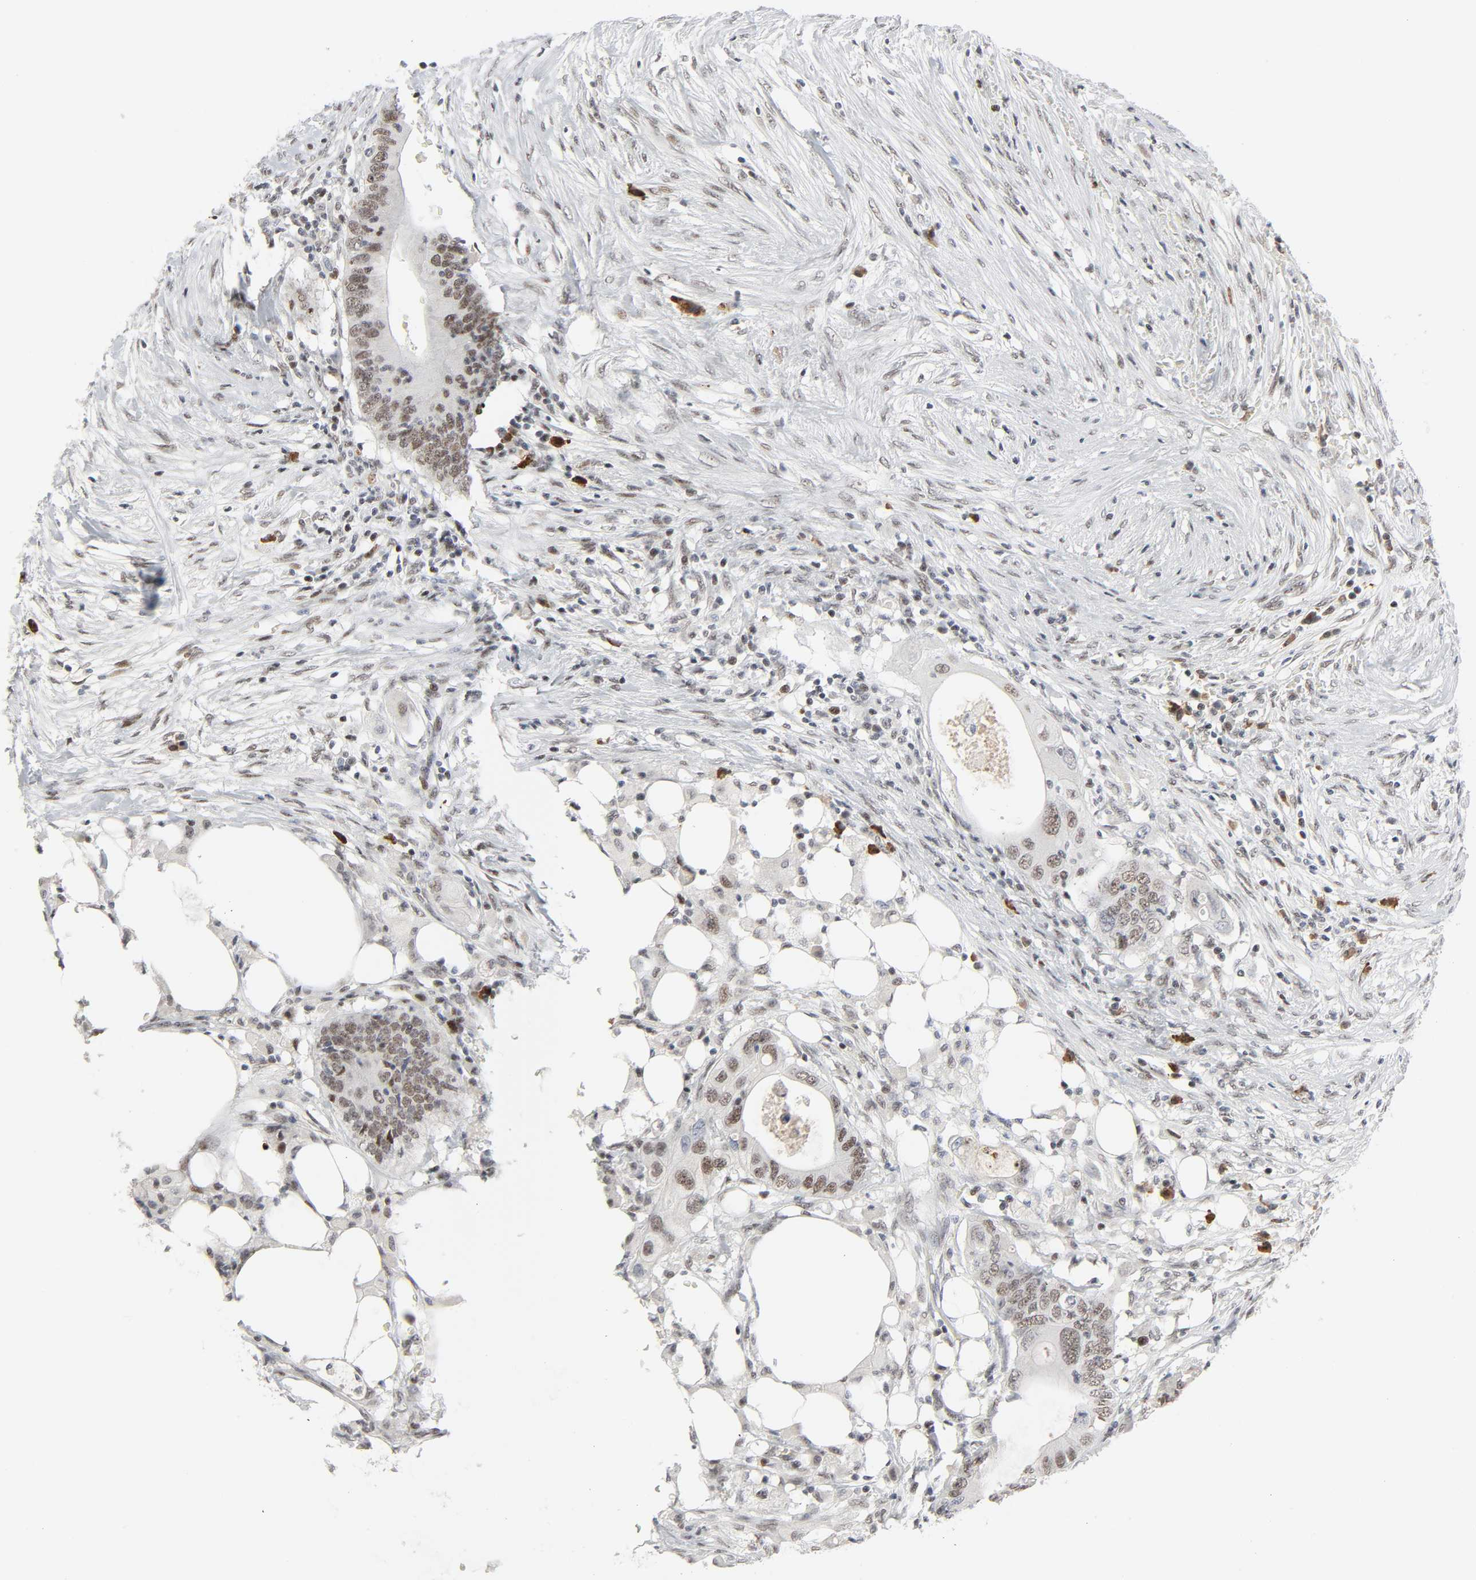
{"staining": {"intensity": "moderate", "quantity": ">75%", "location": "nuclear"}, "tissue": "colorectal cancer", "cell_type": "Tumor cells", "image_type": "cancer", "snomed": [{"axis": "morphology", "description": "Adenocarcinoma, NOS"}, {"axis": "topography", "description": "Colon"}], "caption": "The image shows a brown stain indicating the presence of a protein in the nuclear of tumor cells in colorectal cancer (adenocarcinoma).", "gene": "CREBBP", "patient": {"sex": "male", "age": 71}}